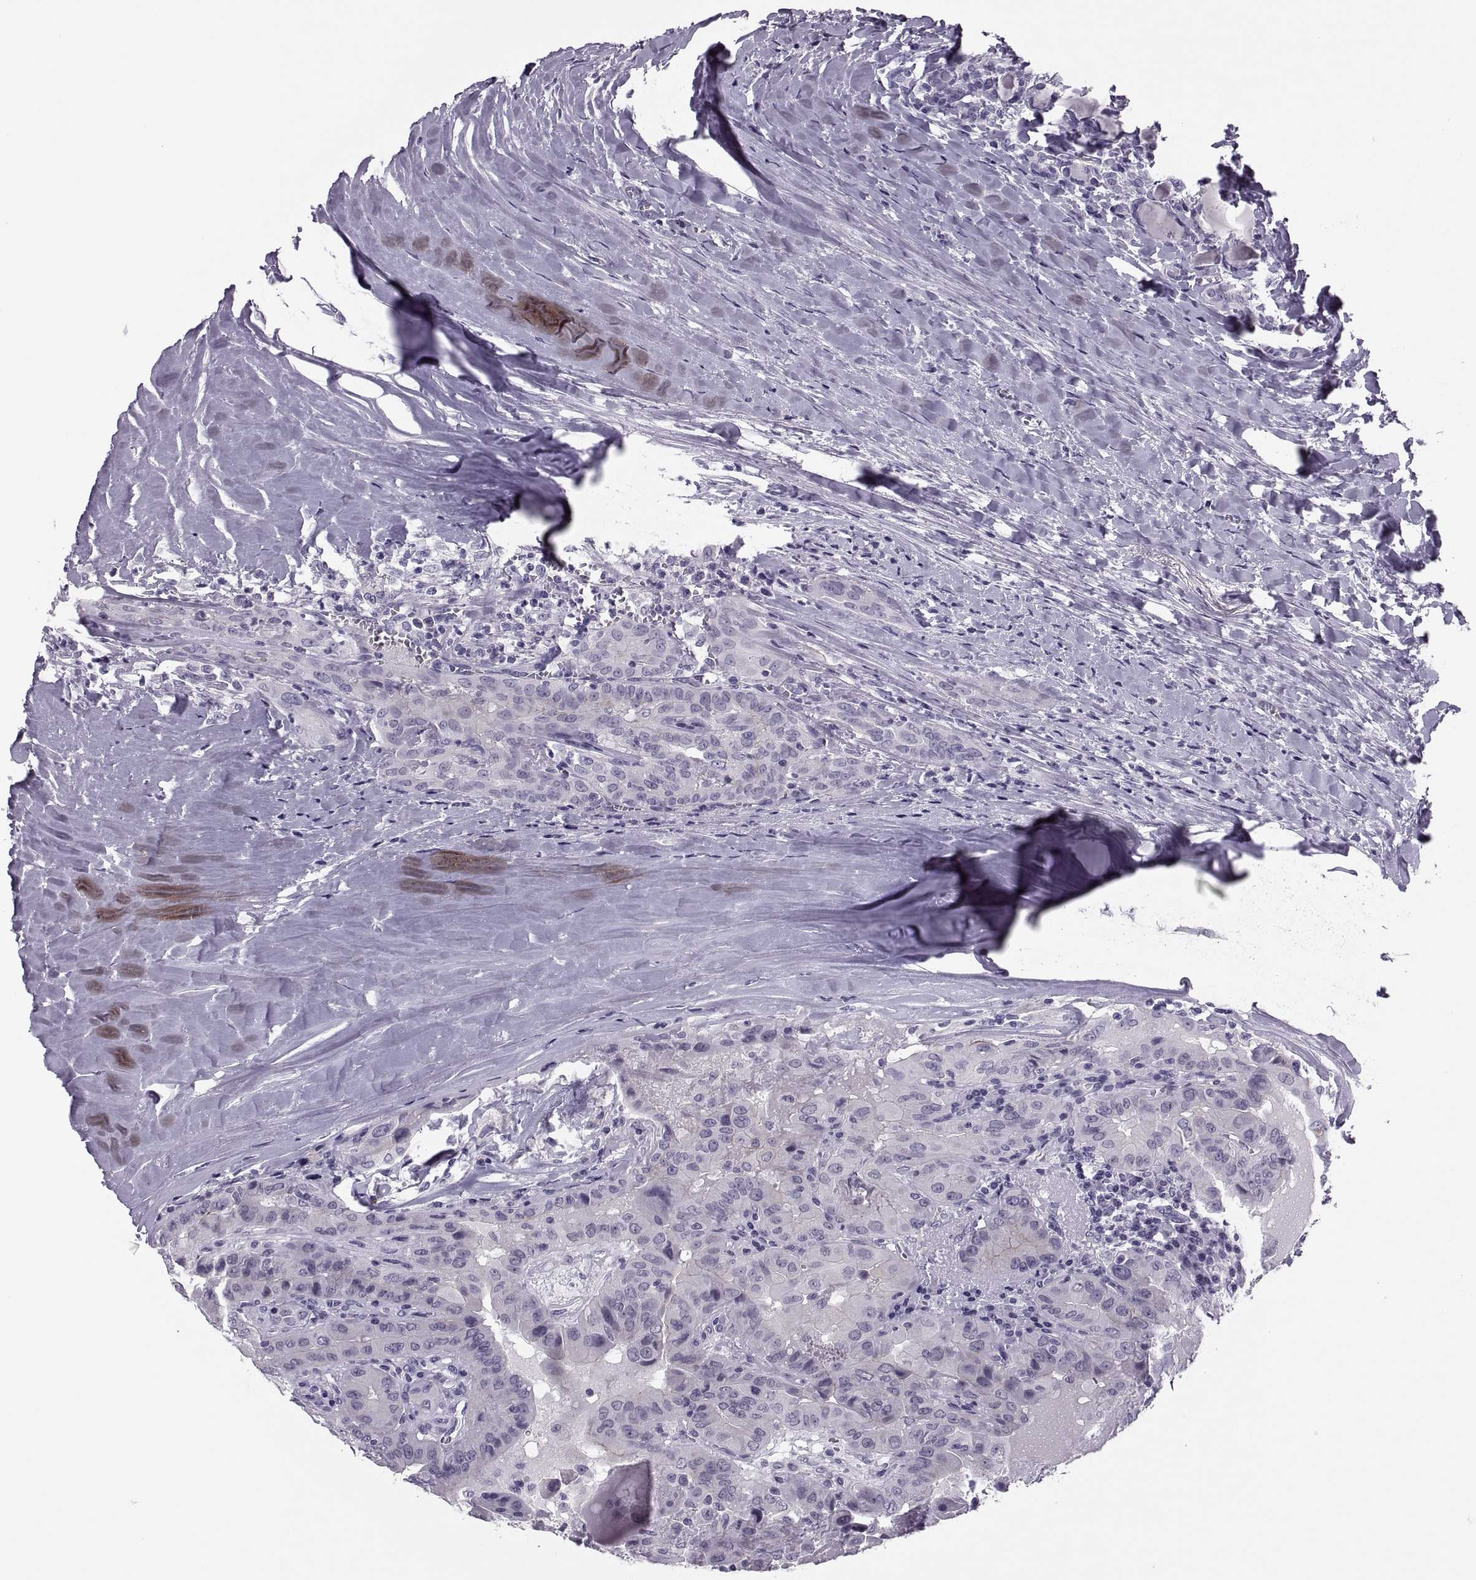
{"staining": {"intensity": "negative", "quantity": "none", "location": "none"}, "tissue": "thyroid cancer", "cell_type": "Tumor cells", "image_type": "cancer", "snomed": [{"axis": "morphology", "description": "Papillary adenocarcinoma, NOS"}, {"axis": "topography", "description": "Thyroid gland"}], "caption": "This is a micrograph of immunohistochemistry (IHC) staining of papillary adenocarcinoma (thyroid), which shows no positivity in tumor cells. (Stains: DAB immunohistochemistry with hematoxylin counter stain, Microscopy: brightfield microscopy at high magnification).", "gene": "SYNGR4", "patient": {"sex": "female", "age": 37}}